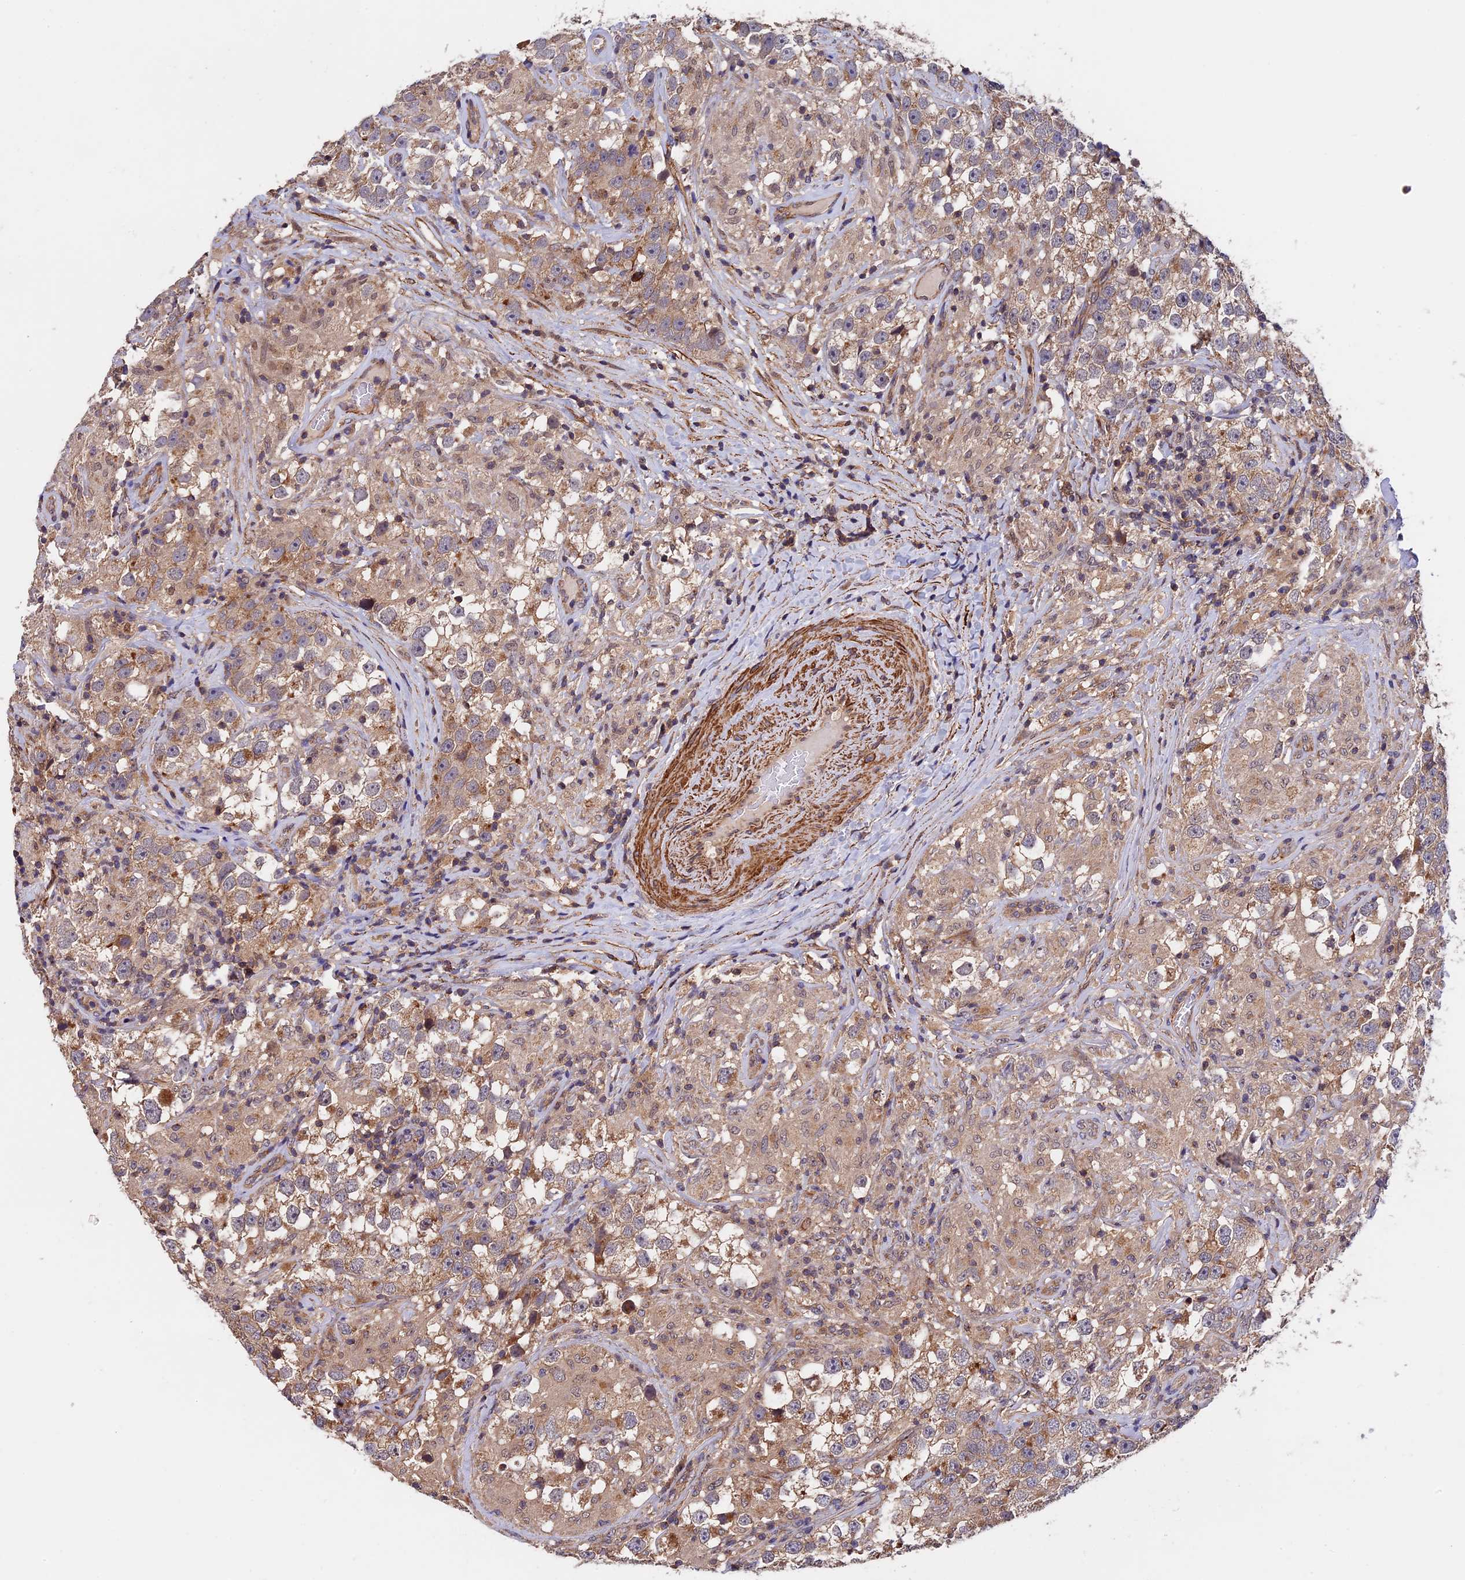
{"staining": {"intensity": "weak", "quantity": ">75%", "location": "cytoplasmic/membranous"}, "tissue": "testis cancer", "cell_type": "Tumor cells", "image_type": "cancer", "snomed": [{"axis": "morphology", "description": "Seminoma, NOS"}, {"axis": "topography", "description": "Testis"}], "caption": "Weak cytoplasmic/membranous protein positivity is appreciated in about >75% of tumor cells in testis cancer (seminoma).", "gene": "SLC9A5", "patient": {"sex": "male", "age": 46}}